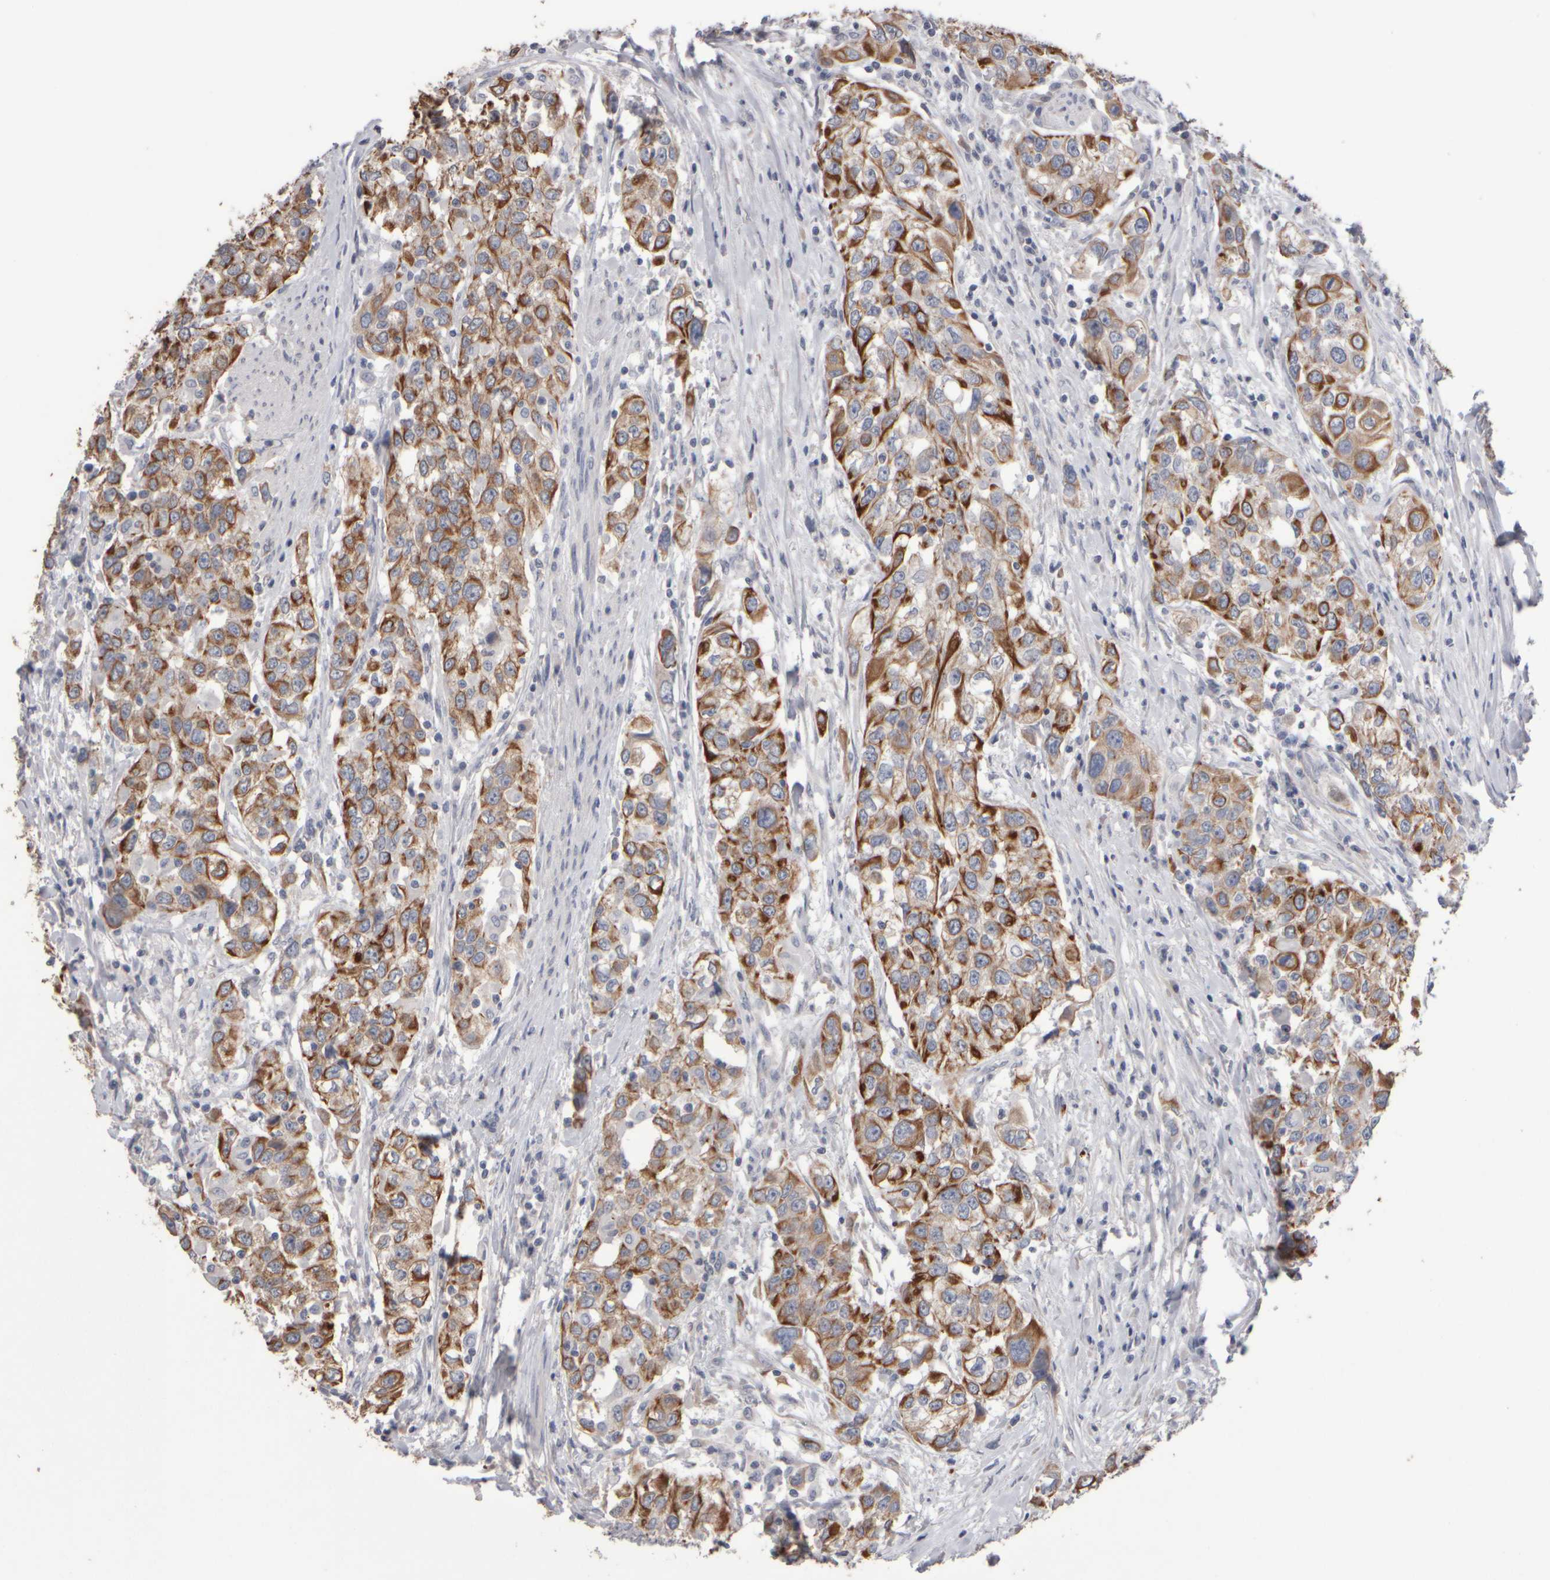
{"staining": {"intensity": "moderate", "quantity": ">75%", "location": "cytoplasmic/membranous"}, "tissue": "urothelial cancer", "cell_type": "Tumor cells", "image_type": "cancer", "snomed": [{"axis": "morphology", "description": "Urothelial carcinoma, High grade"}, {"axis": "topography", "description": "Urinary bladder"}], "caption": "This is an image of IHC staining of urothelial cancer, which shows moderate staining in the cytoplasmic/membranous of tumor cells.", "gene": "EPHX2", "patient": {"sex": "female", "age": 80}}